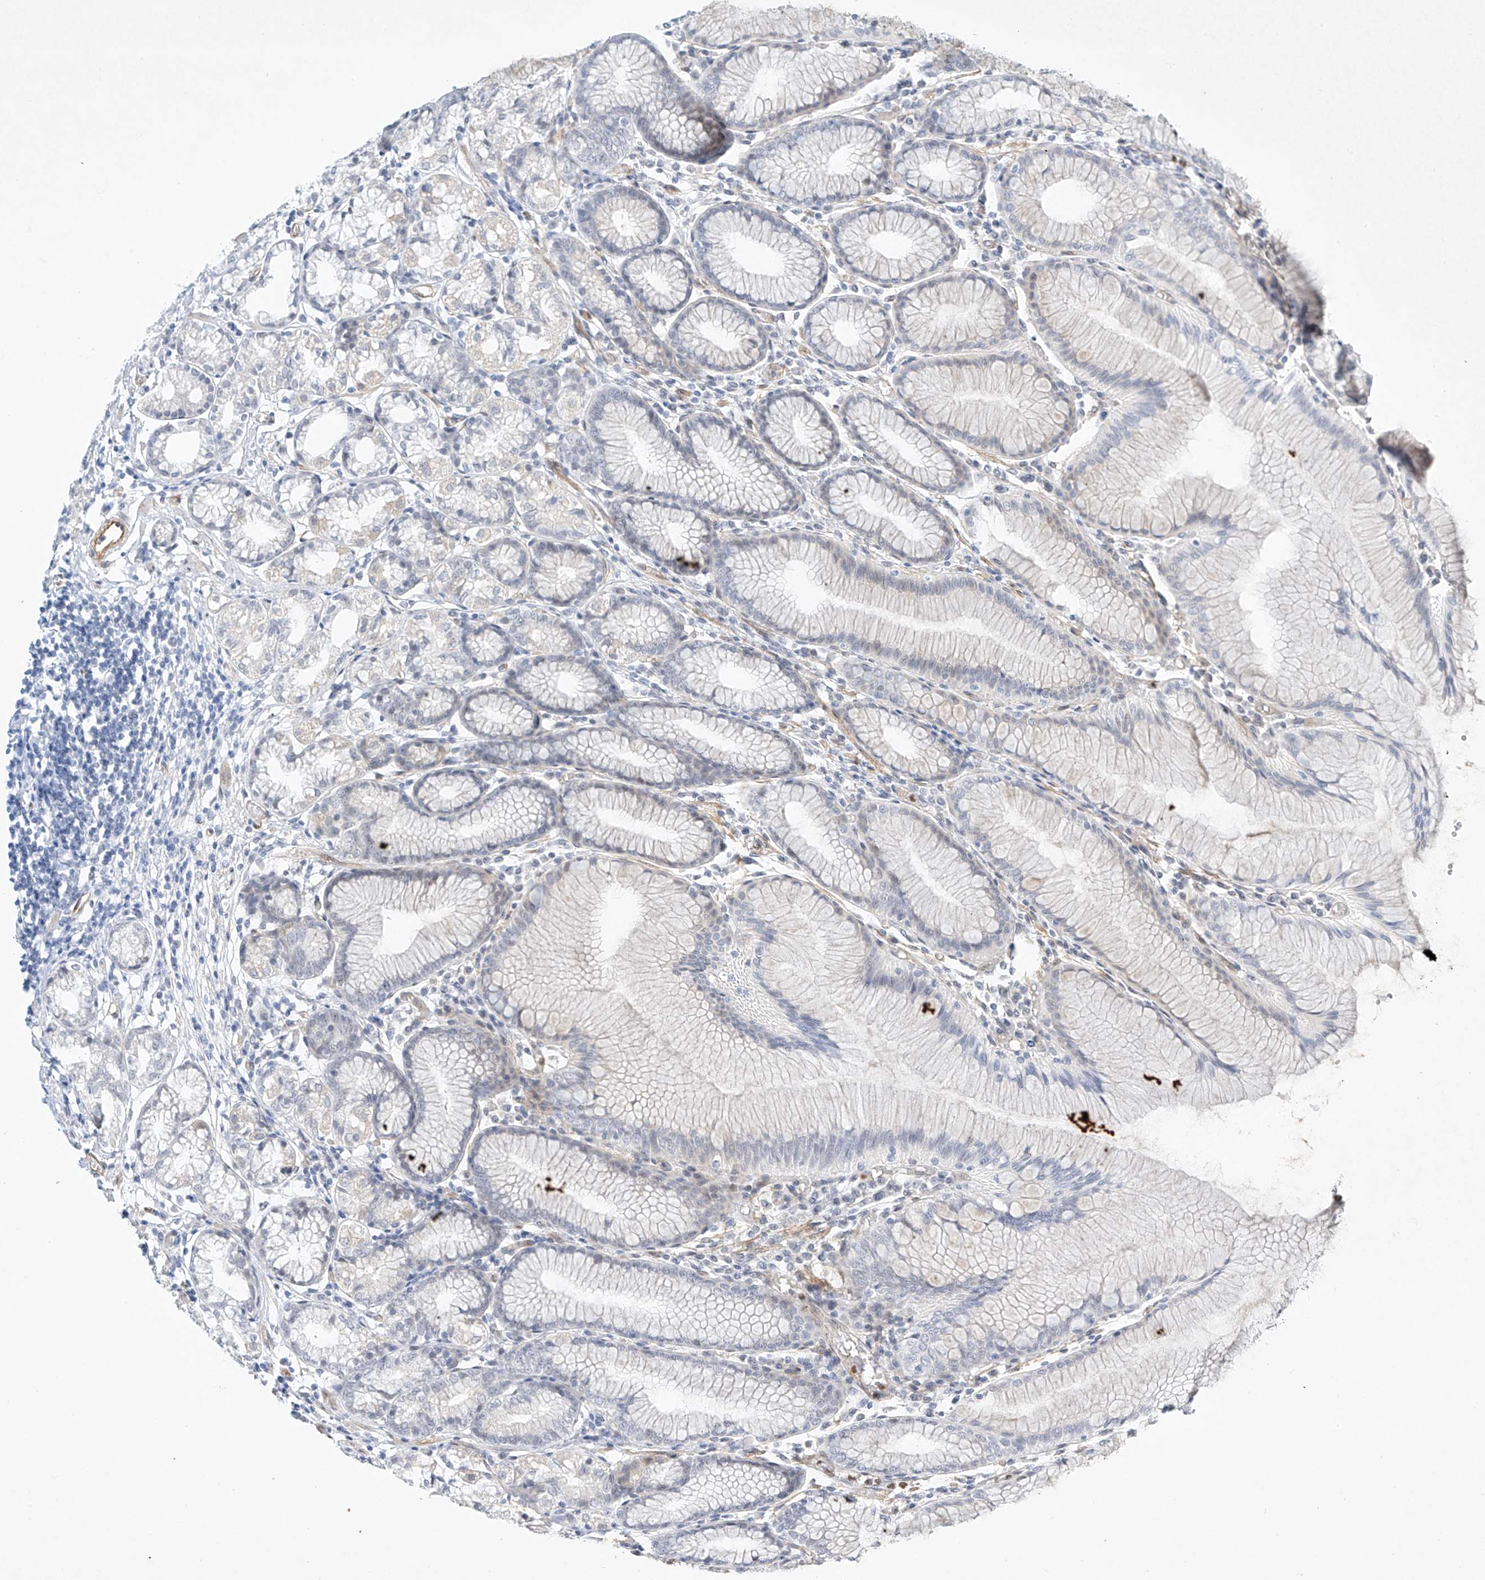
{"staining": {"intensity": "negative", "quantity": "none", "location": "none"}, "tissue": "stomach", "cell_type": "Glandular cells", "image_type": "normal", "snomed": [{"axis": "morphology", "description": "Normal tissue, NOS"}, {"axis": "topography", "description": "Stomach"}], "caption": "Immunohistochemistry (IHC) of unremarkable stomach shows no positivity in glandular cells.", "gene": "REEP2", "patient": {"sex": "female", "age": 57}}